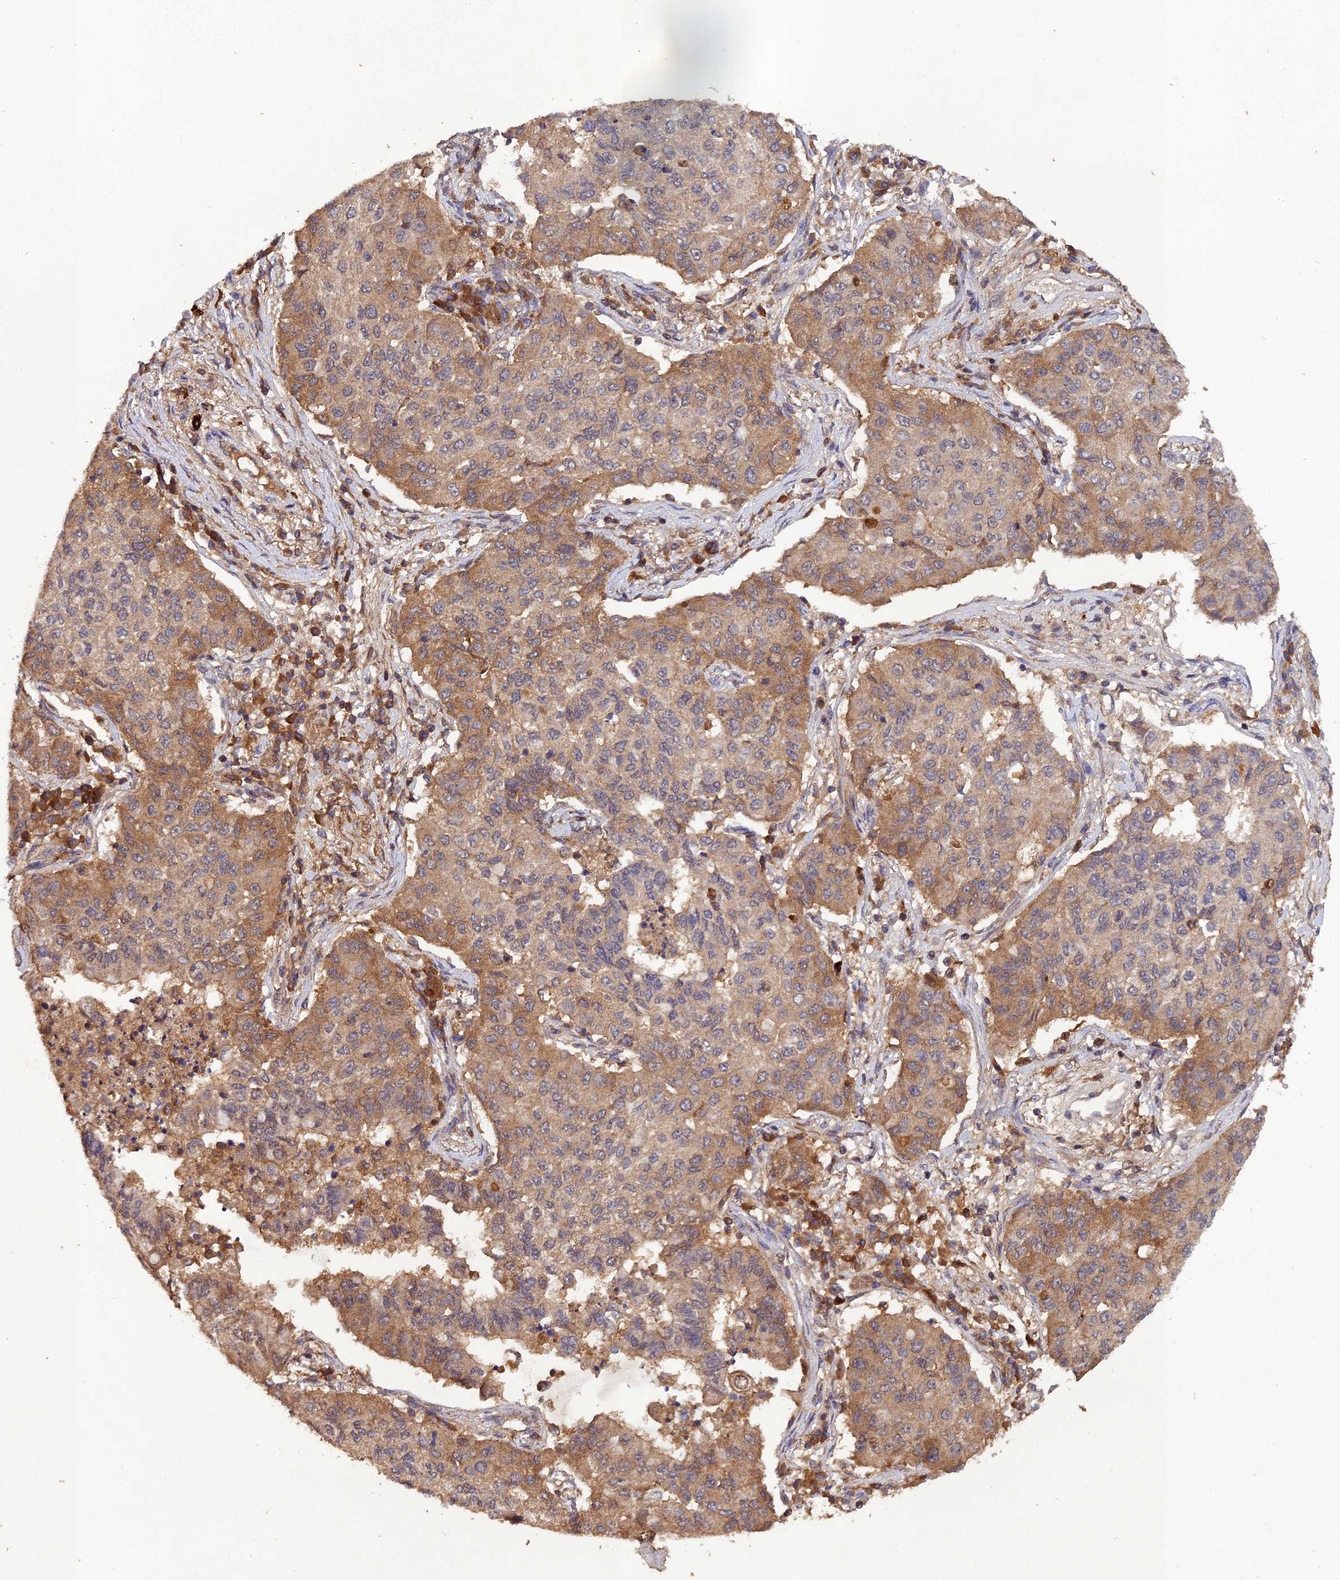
{"staining": {"intensity": "moderate", "quantity": "<25%", "location": "cytoplasmic/membranous"}, "tissue": "lung cancer", "cell_type": "Tumor cells", "image_type": "cancer", "snomed": [{"axis": "morphology", "description": "Squamous cell carcinoma, NOS"}, {"axis": "topography", "description": "Lung"}], "caption": "Tumor cells show moderate cytoplasmic/membranous expression in about <25% of cells in lung cancer.", "gene": "TMEM258", "patient": {"sex": "male", "age": 74}}